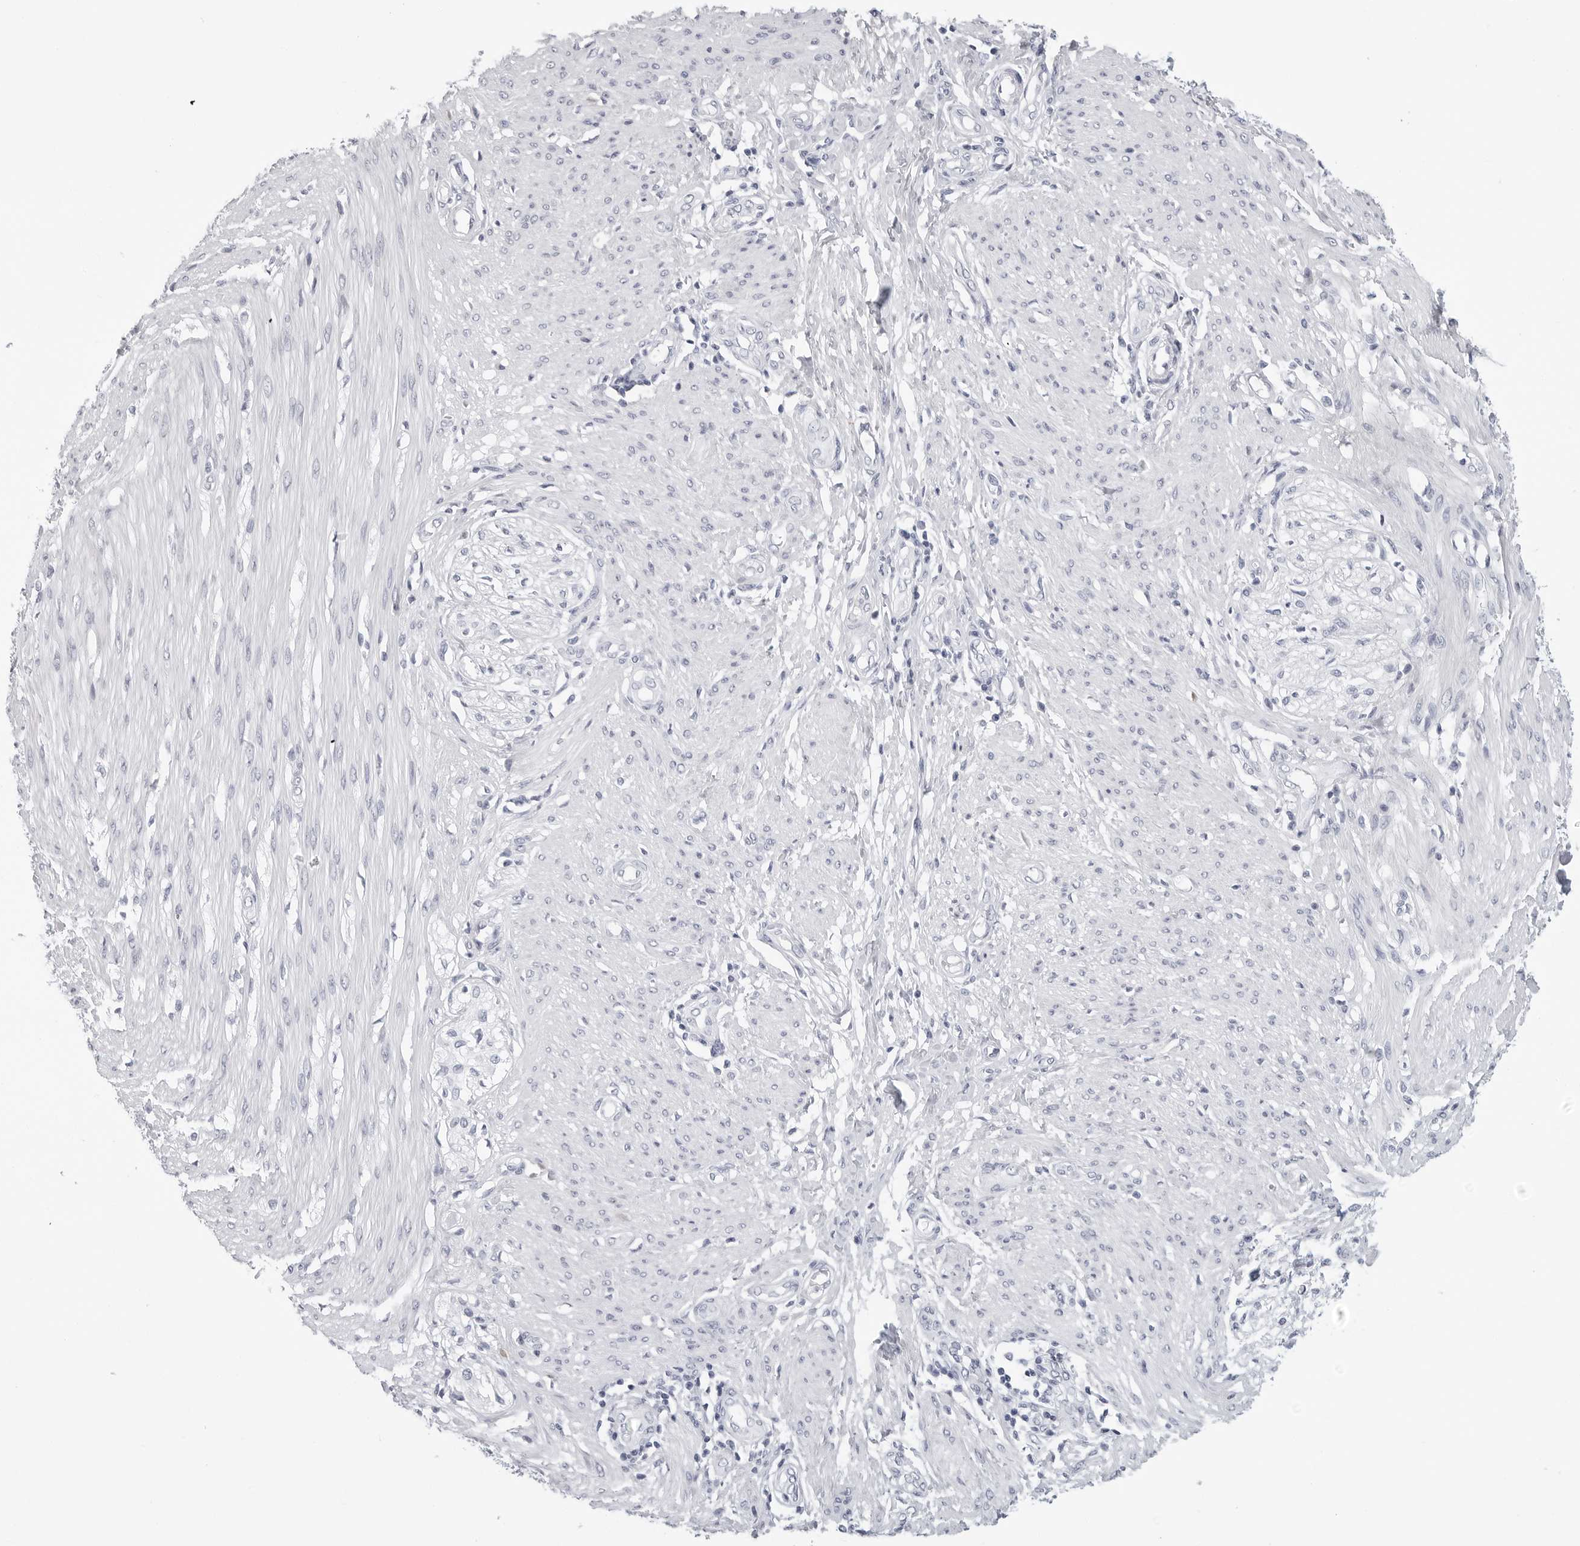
{"staining": {"intensity": "negative", "quantity": "none", "location": "none"}, "tissue": "smooth muscle", "cell_type": "Smooth muscle cells", "image_type": "normal", "snomed": [{"axis": "morphology", "description": "Normal tissue, NOS"}, {"axis": "morphology", "description": "Adenocarcinoma, NOS"}, {"axis": "topography", "description": "Colon"}, {"axis": "topography", "description": "Peripheral nerve tissue"}], "caption": "DAB (3,3'-diaminobenzidine) immunohistochemical staining of benign smooth muscle demonstrates no significant positivity in smooth muscle cells. (DAB immunohistochemistry (IHC), high magnification).", "gene": "AMPD1", "patient": {"sex": "male", "age": 14}}